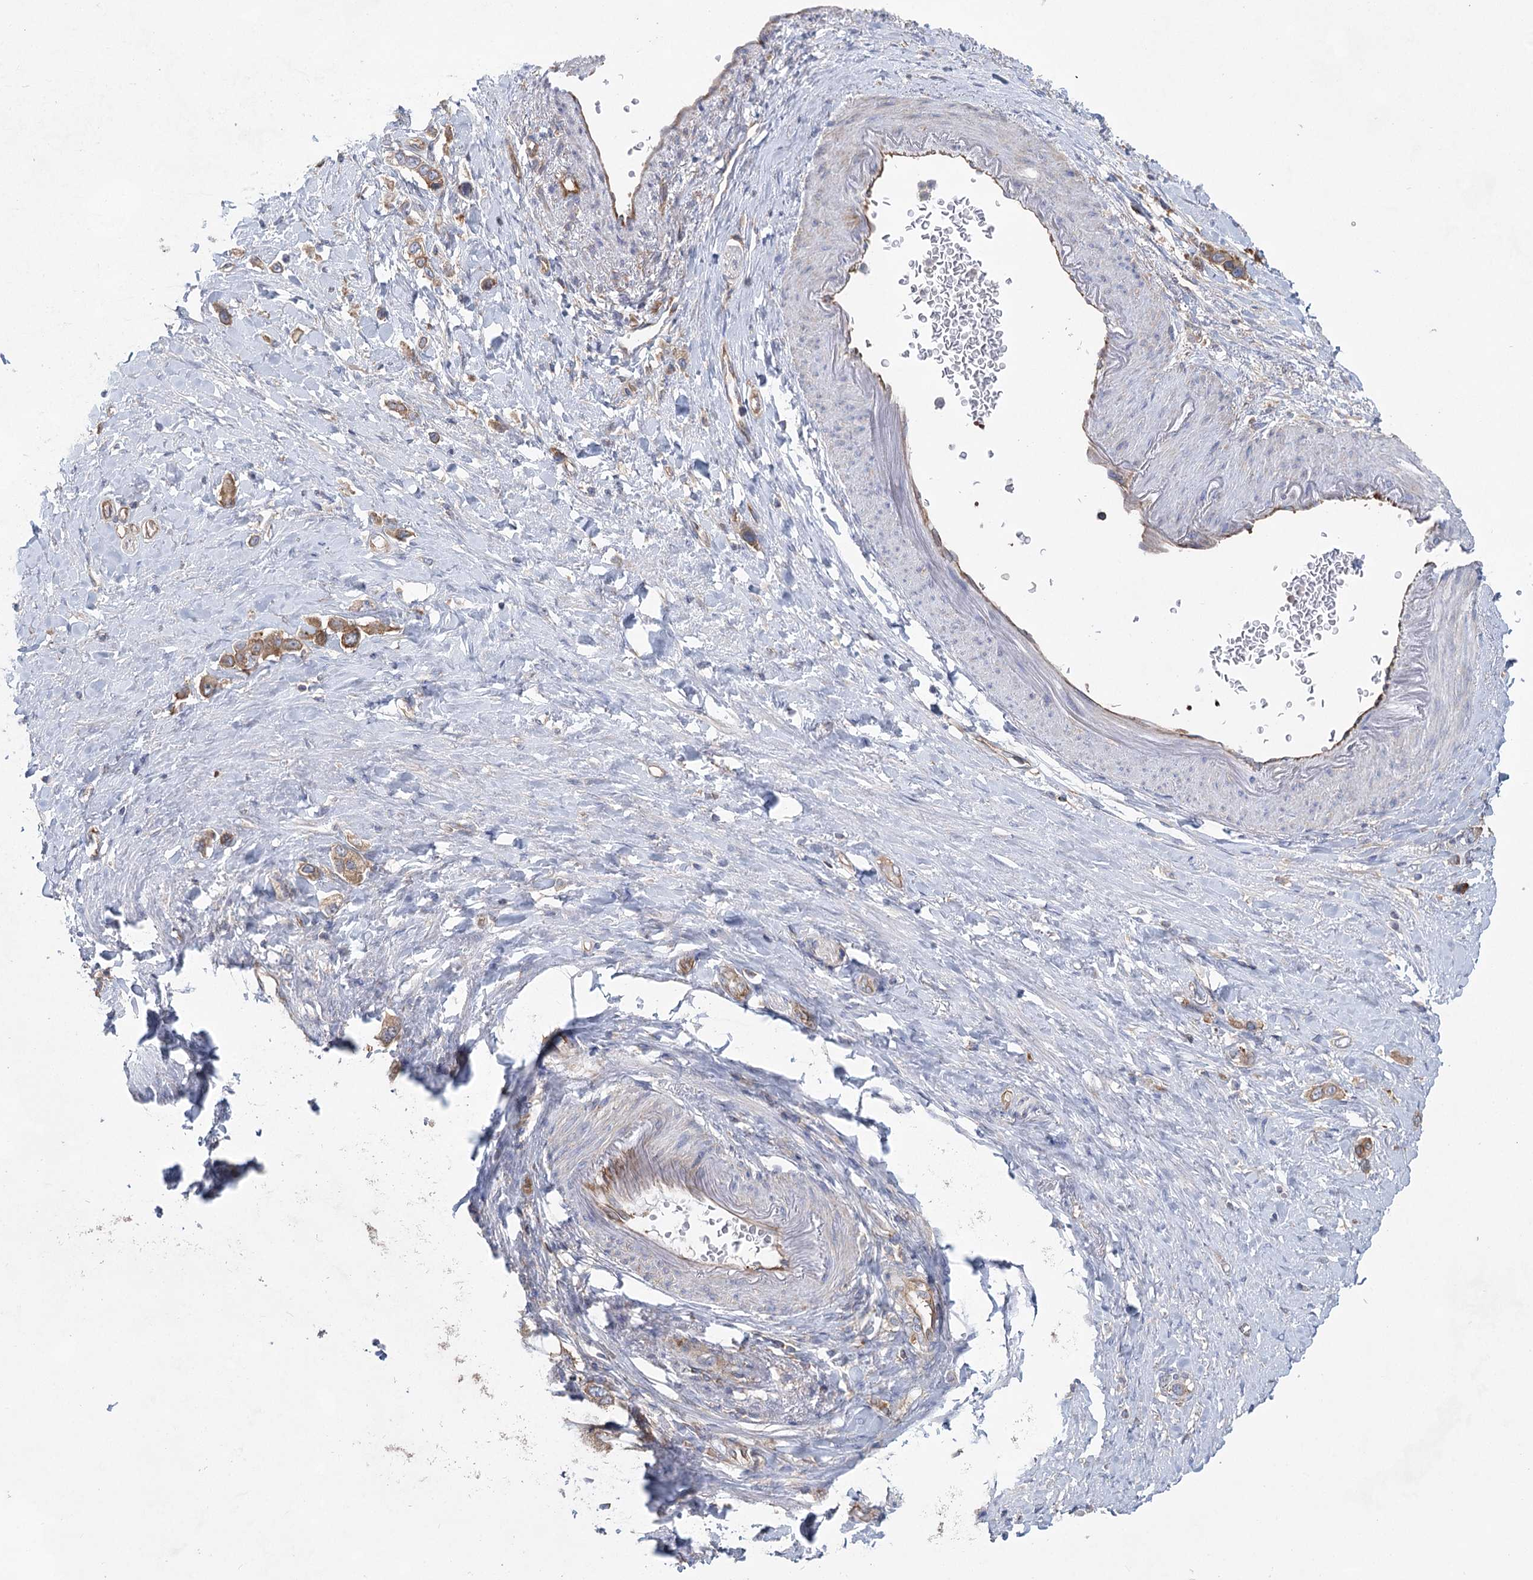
{"staining": {"intensity": "moderate", "quantity": ">75%", "location": "cytoplasmic/membranous"}, "tissue": "stomach cancer", "cell_type": "Tumor cells", "image_type": "cancer", "snomed": [{"axis": "morphology", "description": "Adenocarcinoma, NOS"}, {"axis": "topography", "description": "Stomach"}], "caption": "Stomach adenocarcinoma was stained to show a protein in brown. There is medium levels of moderate cytoplasmic/membranous positivity in about >75% of tumor cells.", "gene": "EIF3A", "patient": {"sex": "female", "age": 65}}